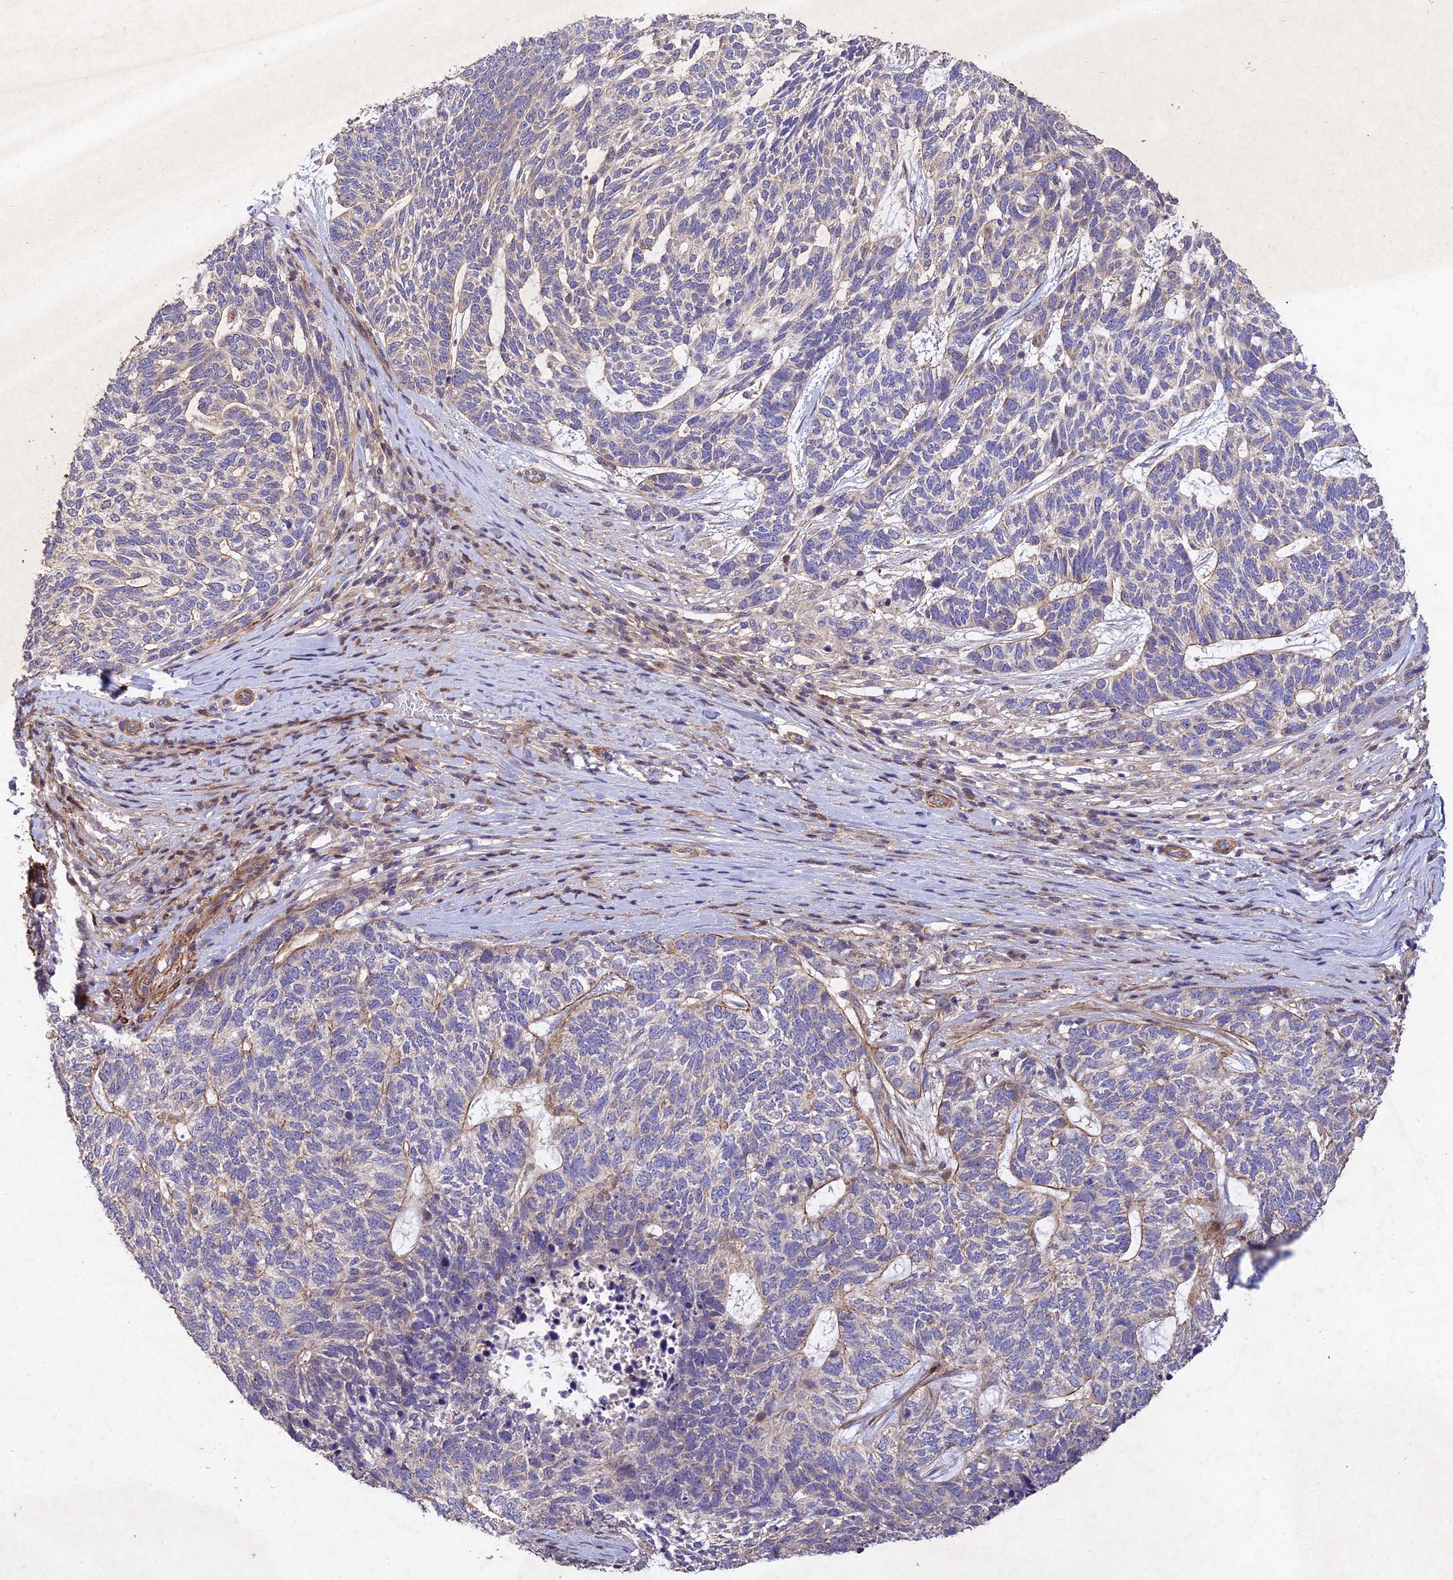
{"staining": {"intensity": "weak", "quantity": "<25%", "location": "cytoplasmic/membranous"}, "tissue": "skin cancer", "cell_type": "Tumor cells", "image_type": "cancer", "snomed": [{"axis": "morphology", "description": "Basal cell carcinoma"}, {"axis": "topography", "description": "Skin"}], "caption": "DAB immunohistochemical staining of skin basal cell carcinoma demonstrates no significant staining in tumor cells.", "gene": "RELCH", "patient": {"sex": "female", "age": 65}}